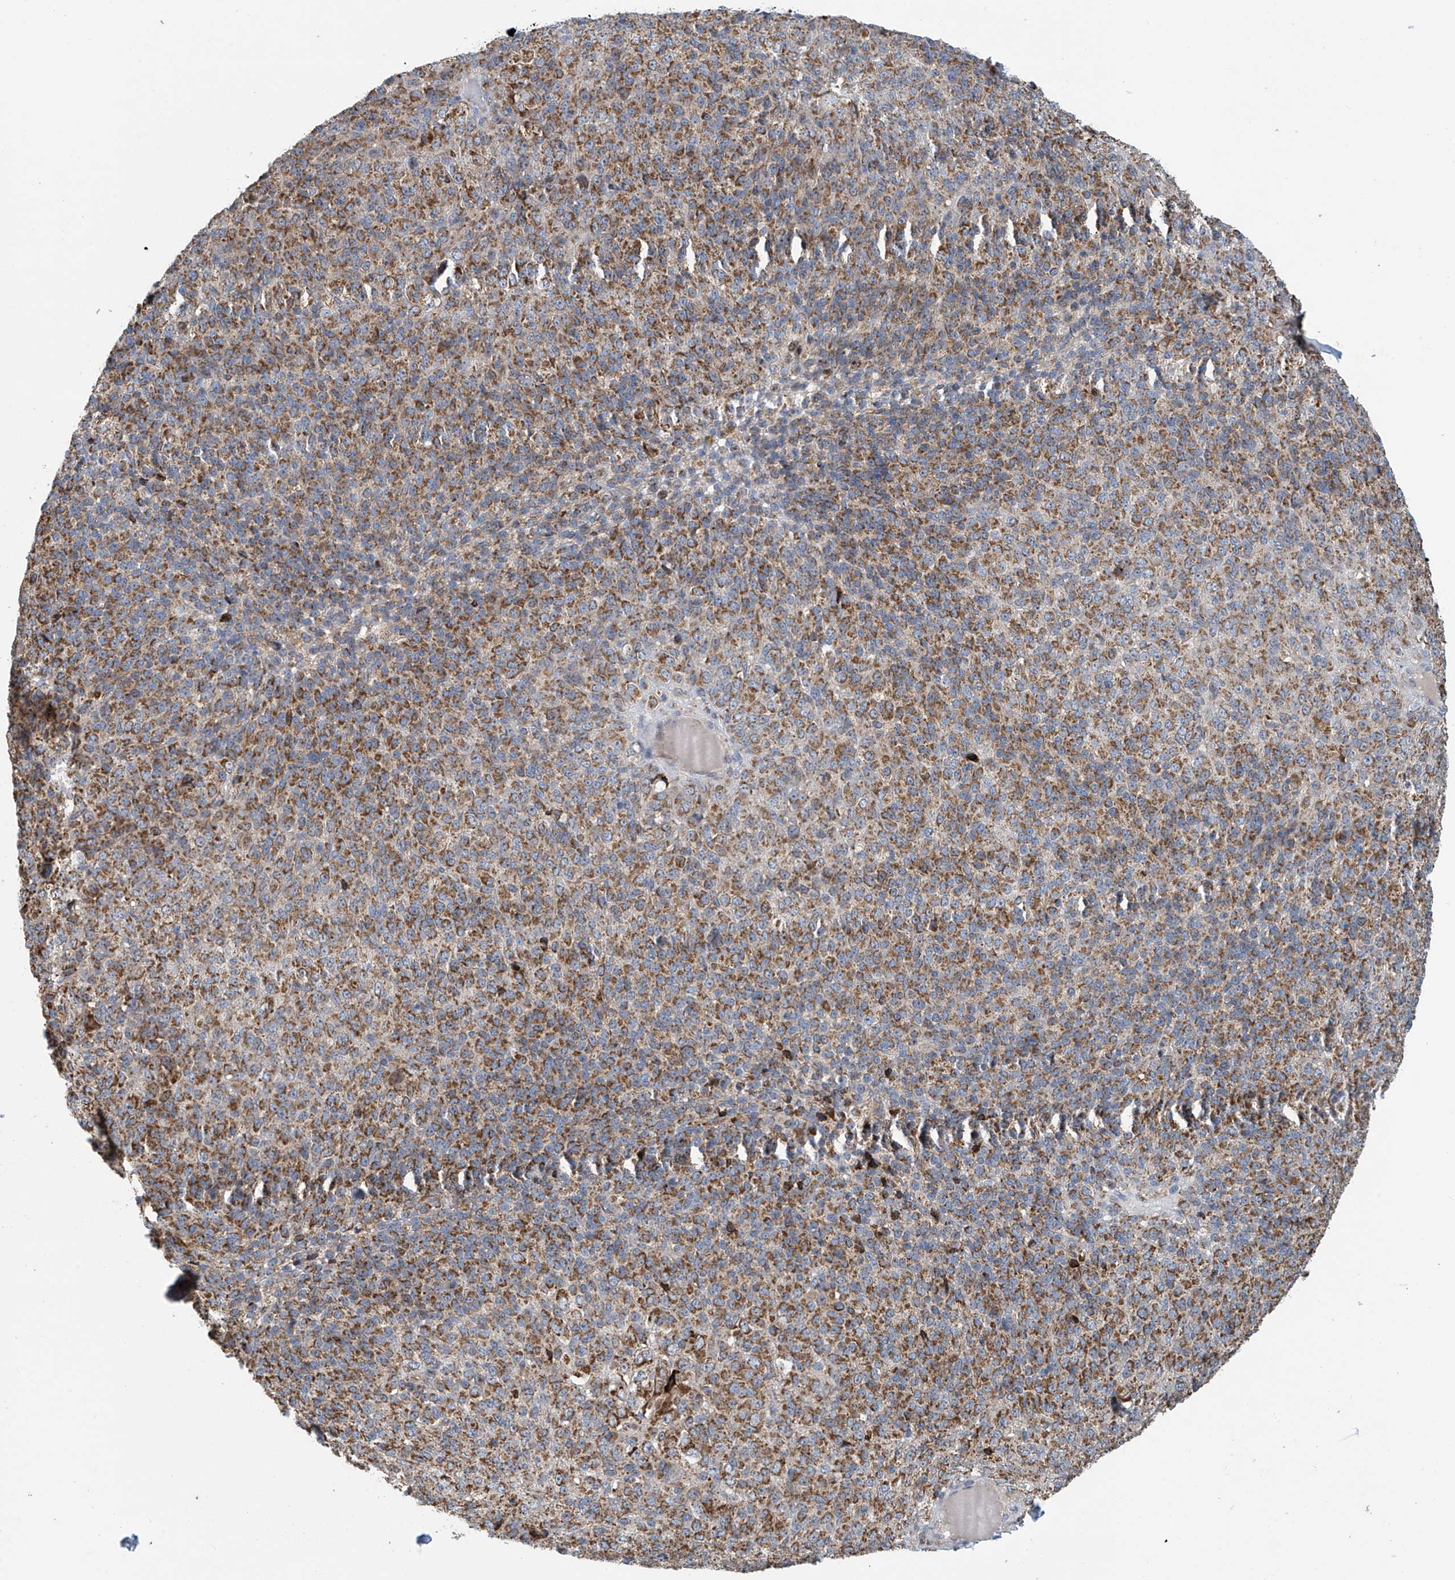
{"staining": {"intensity": "moderate", "quantity": ">75%", "location": "cytoplasmic/membranous"}, "tissue": "melanoma", "cell_type": "Tumor cells", "image_type": "cancer", "snomed": [{"axis": "morphology", "description": "Malignant melanoma, Metastatic site"}, {"axis": "topography", "description": "Brain"}], "caption": "Brown immunohistochemical staining in human melanoma demonstrates moderate cytoplasmic/membranous expression in about >75% of tumor cells. The staining was performed using DAB (3,3'-diaminobenzidine) to visualize the protein expression in brown, while the nuclei were stained in blue with hematoxylin (Magnification: 20x).", "gene": "COMMD1", "patient": {"sex": "female", "age": 56}}